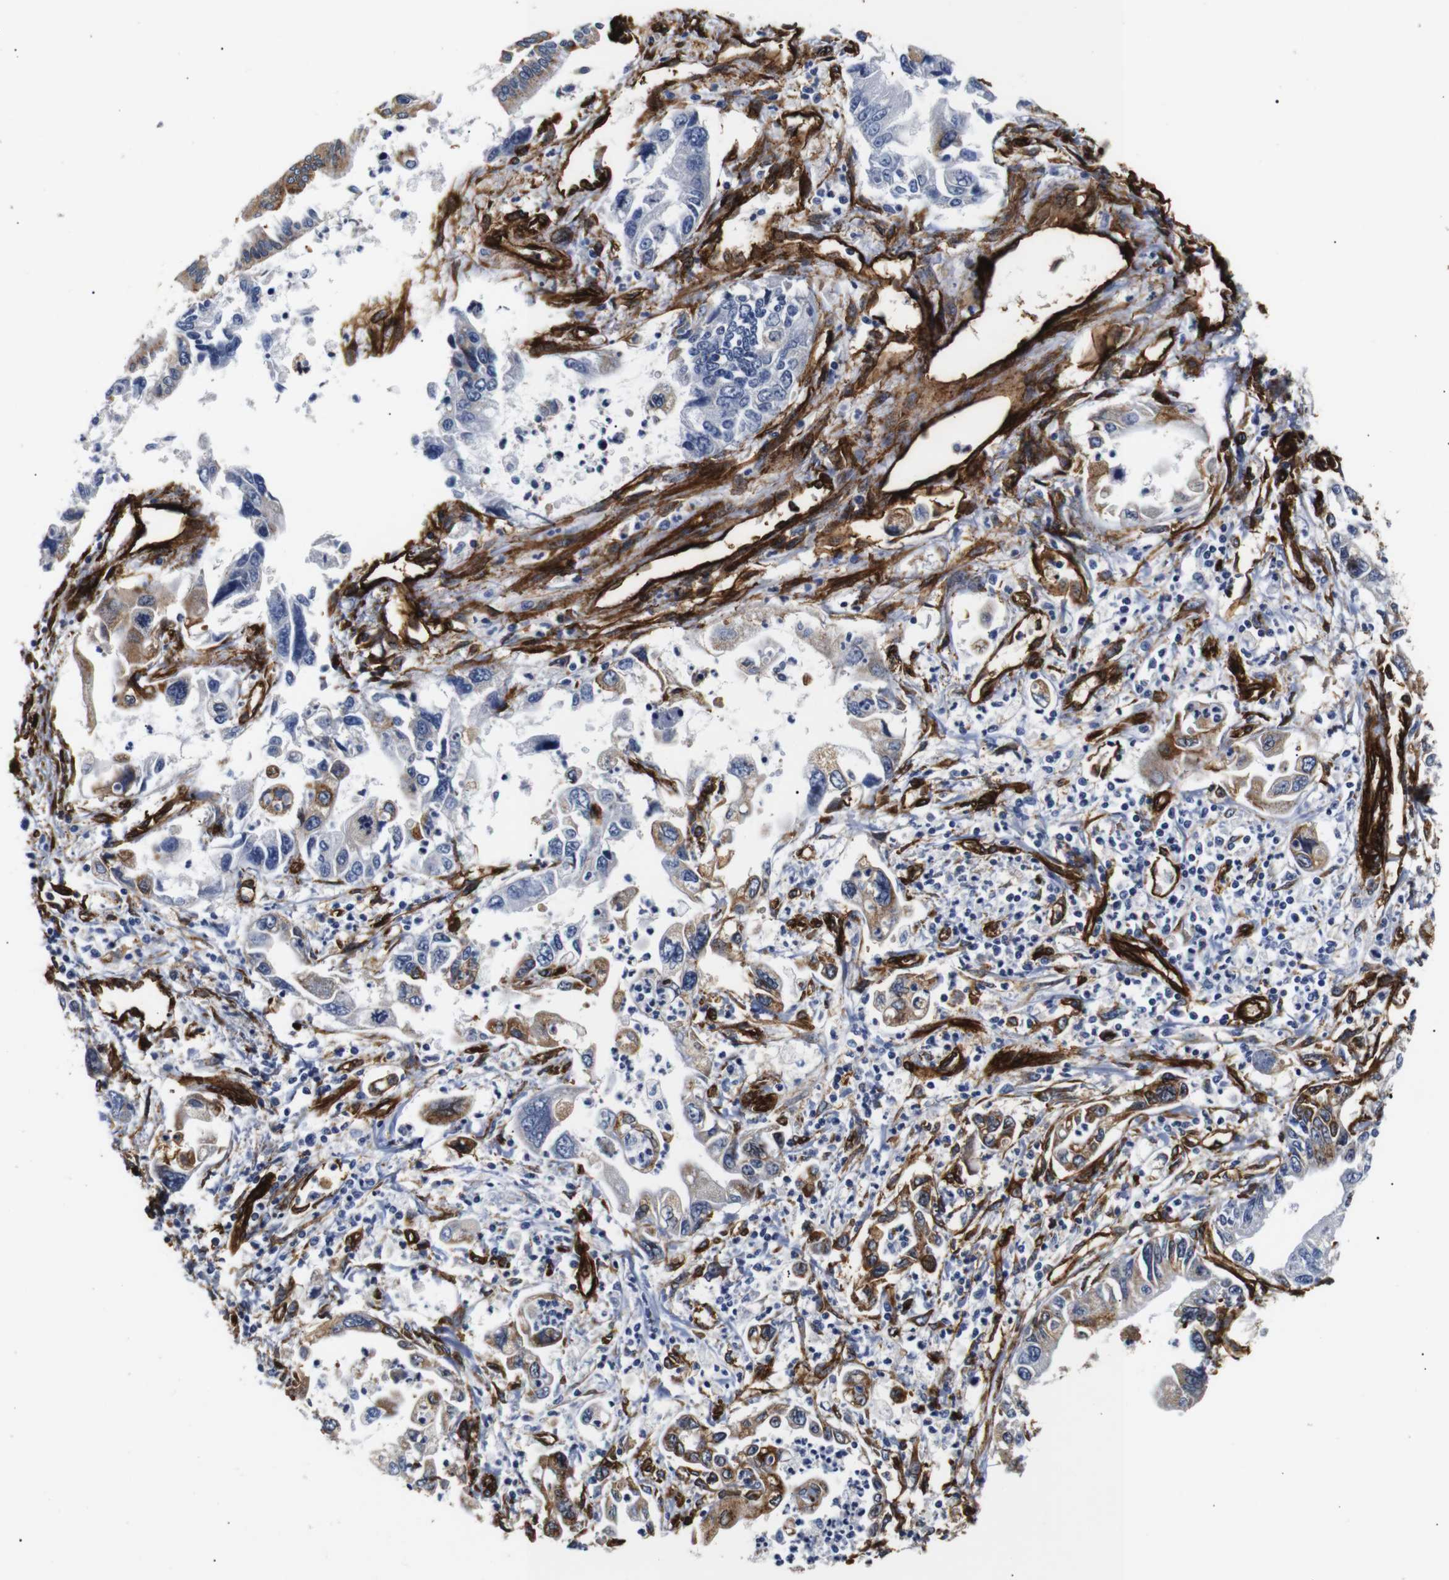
{"staining": {"intensity": "moderate", "quantity": "25%-75%", "location": "cytoplasmic/membranous"}, "tissue": "pancreatic cancer", "cell_type": "Tumor cells", "image_type": "cancer", "snomed": [{"axis": "morphology", "description": "Adenocarcinoma, NOS"}, {"axis": "topography", "description": "Pancreas"}], "caption": "Protein analysis of adenocarcinoma (pancreatic) tissue shows moderate cytoplasmic/membranous positivity in about 25%-75% of tumor cells.", "gene": "CAV2", "patient": {"sex": "male", "age": 56}}